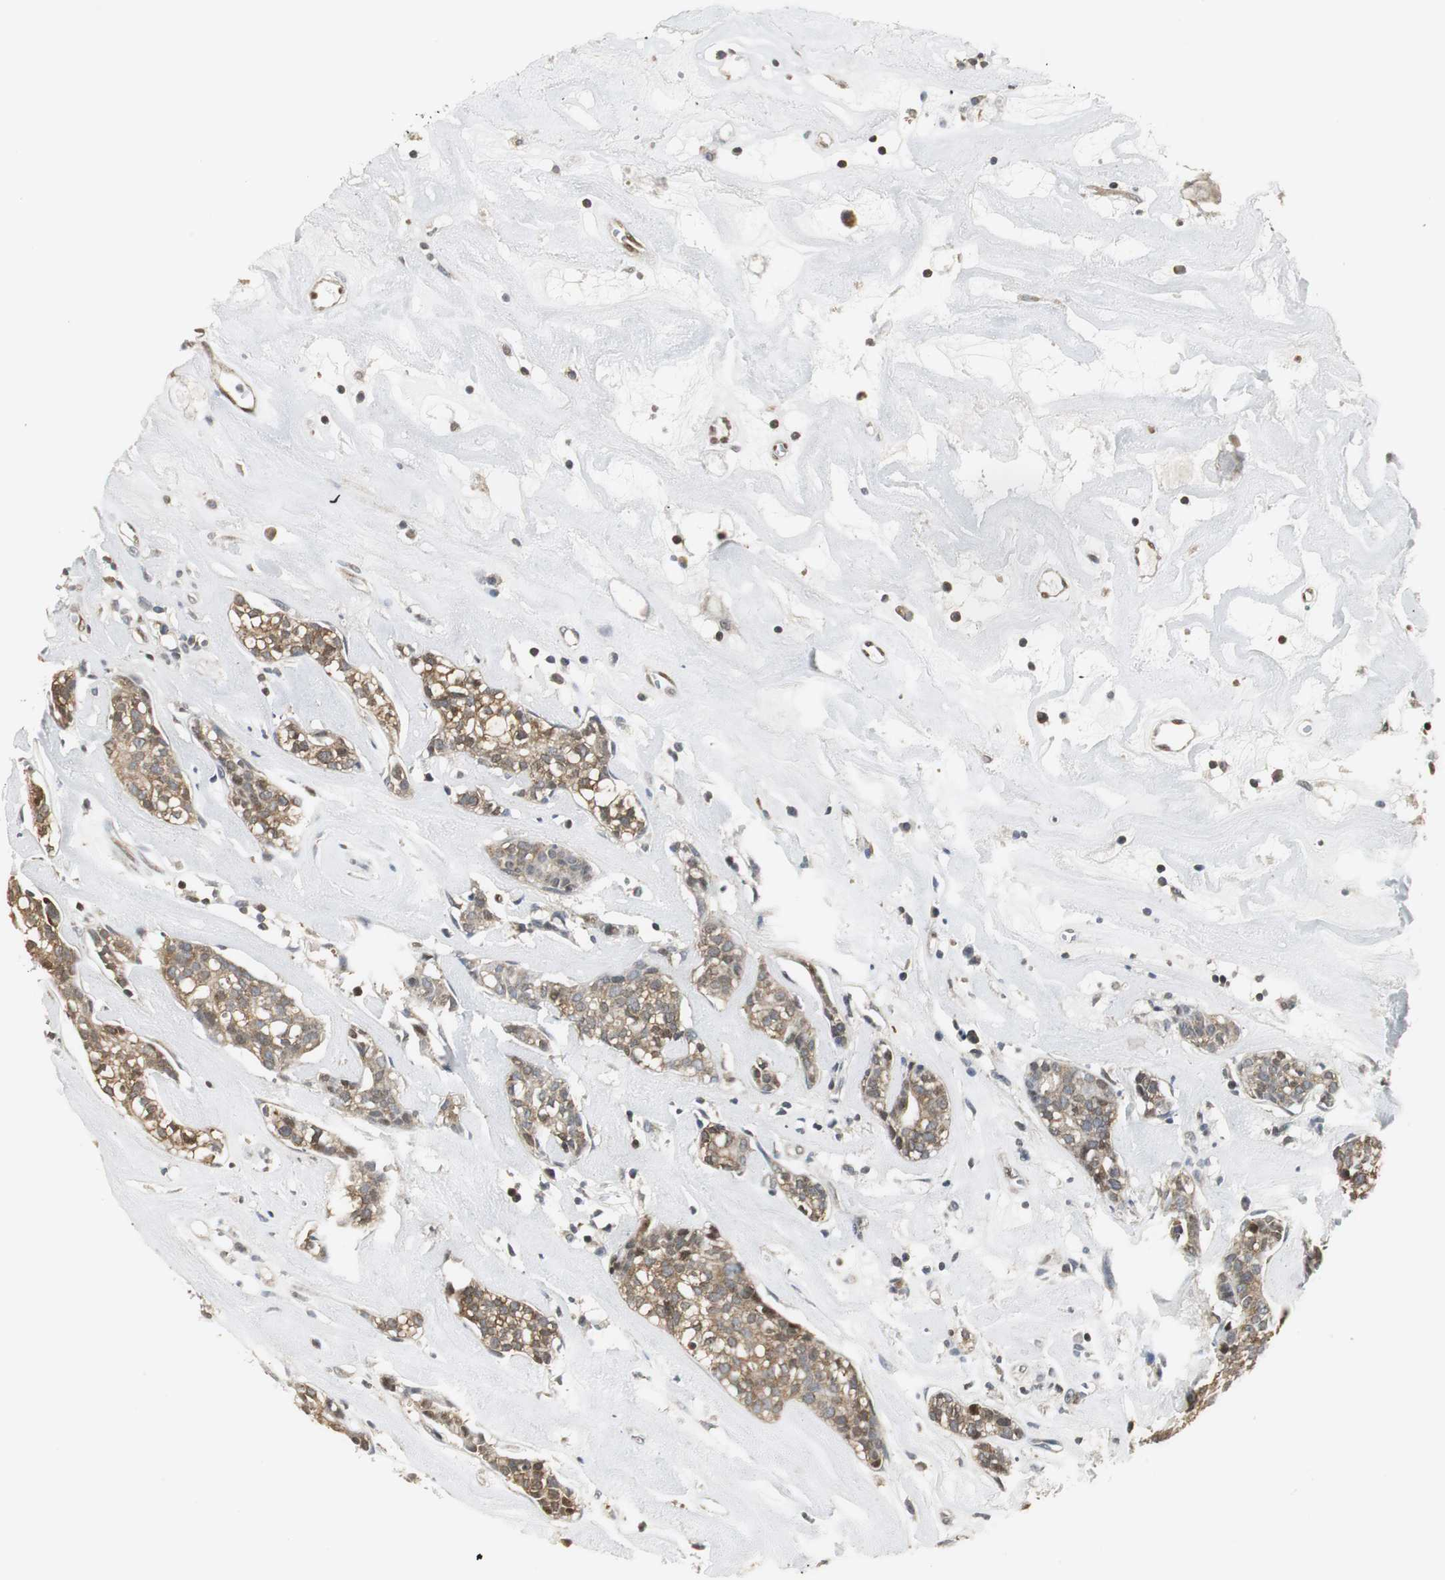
{"staining": {"intensity": "moderate", "quantity": ">75%", "location": "cytoplasmic/membranous"}, "tissue": "head and neck cancer", "cell_type": "Tumor cells", "image_type": "cancer", "snomed": [{"axis": "morphology", "description": "Adenocarcinoma, NOS"}, {"axis": "topography", "description": "Salivary gland"}, {"axis": "topography", "description": "Head-Neck"}], "caption": "Protein expression analysis of head and neck cancer (adenocarcinoma) reveals moderate cytoplasmic/membranous expression in about >75% of tumor cells.", "gene": "CCT5", "patient": {"sex": "female", "age": 65}}